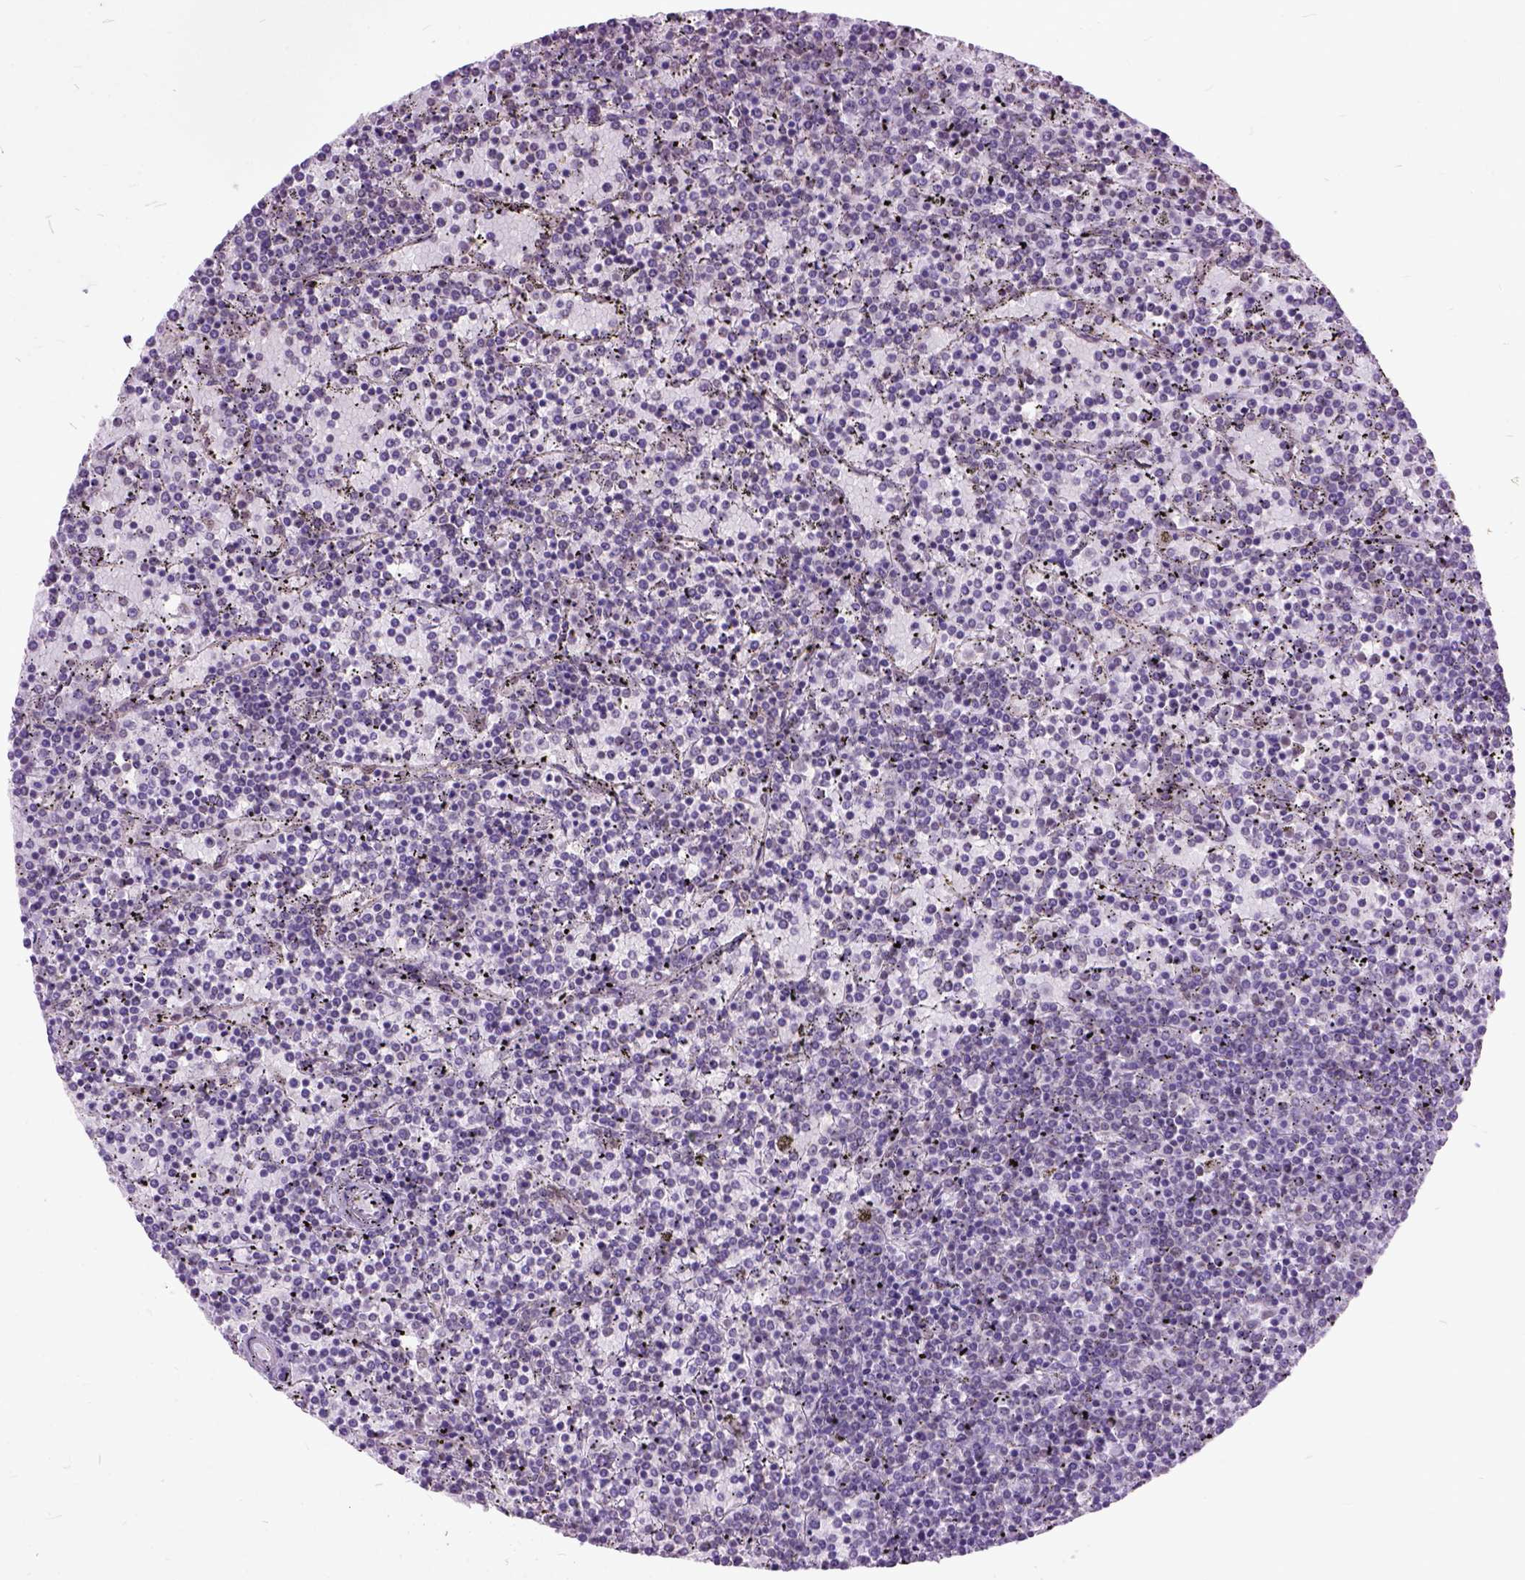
{"staining": {"intensity": "negative", "quantity": "none", "location": "none"}, "tissue": "lymphoma", "cell_type": "Tumor cells", "image_type": "cancer", "snomed": [{"axis": "morphology", "description": "Malignant lymphoma, non-Hodgkin's type, Low grade"}, {"axis": "topography", "description": "Spleen"}], "caption": "Immunohistochemistry of human low-grade malignant lymphoma, non-Hodgkin's type exhibits no staining in tumor cells.", "gene": "ORC5", "patient": {"sex": "female", "age": 77}}